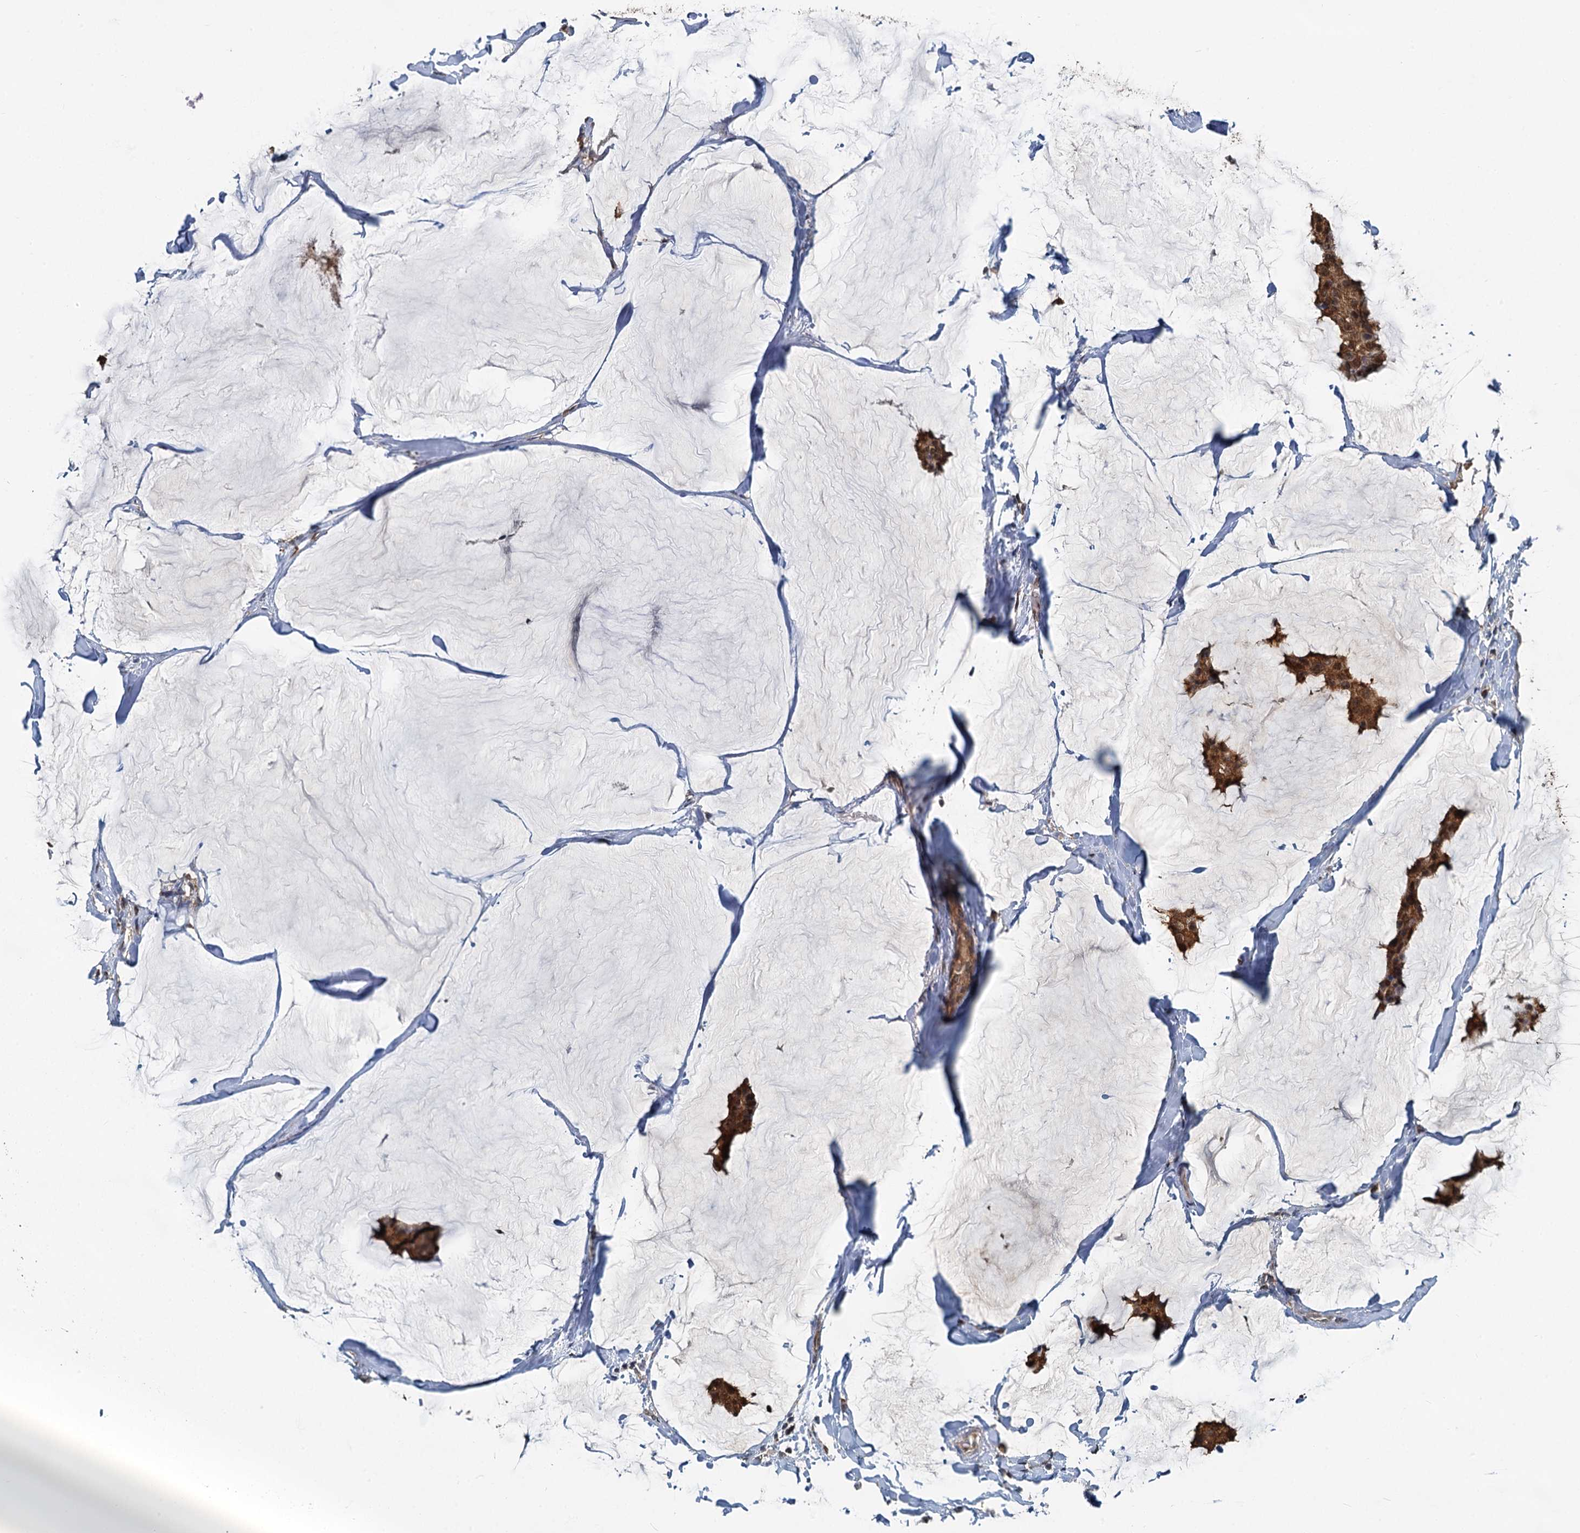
{"staining": {"intensity": "moderate", "quantity": ">75%", "location": "cytoplasmic/membranous"}, "tissue": "breast cancer", "cell_type": "Tumor cells", "image_type": "cancer", "snomed": [{"axis": "morphology", "description": "Duct carcinoma"}, {"axis": "topography", "description": "Breast"}], "caption": "An image of human breast cancer stained for a protein exhibits moderate cytoplasmic/membranous brown staining in tumor cells.", "gene": "GPI", "patient": {"sex": "female", "age": 93}}